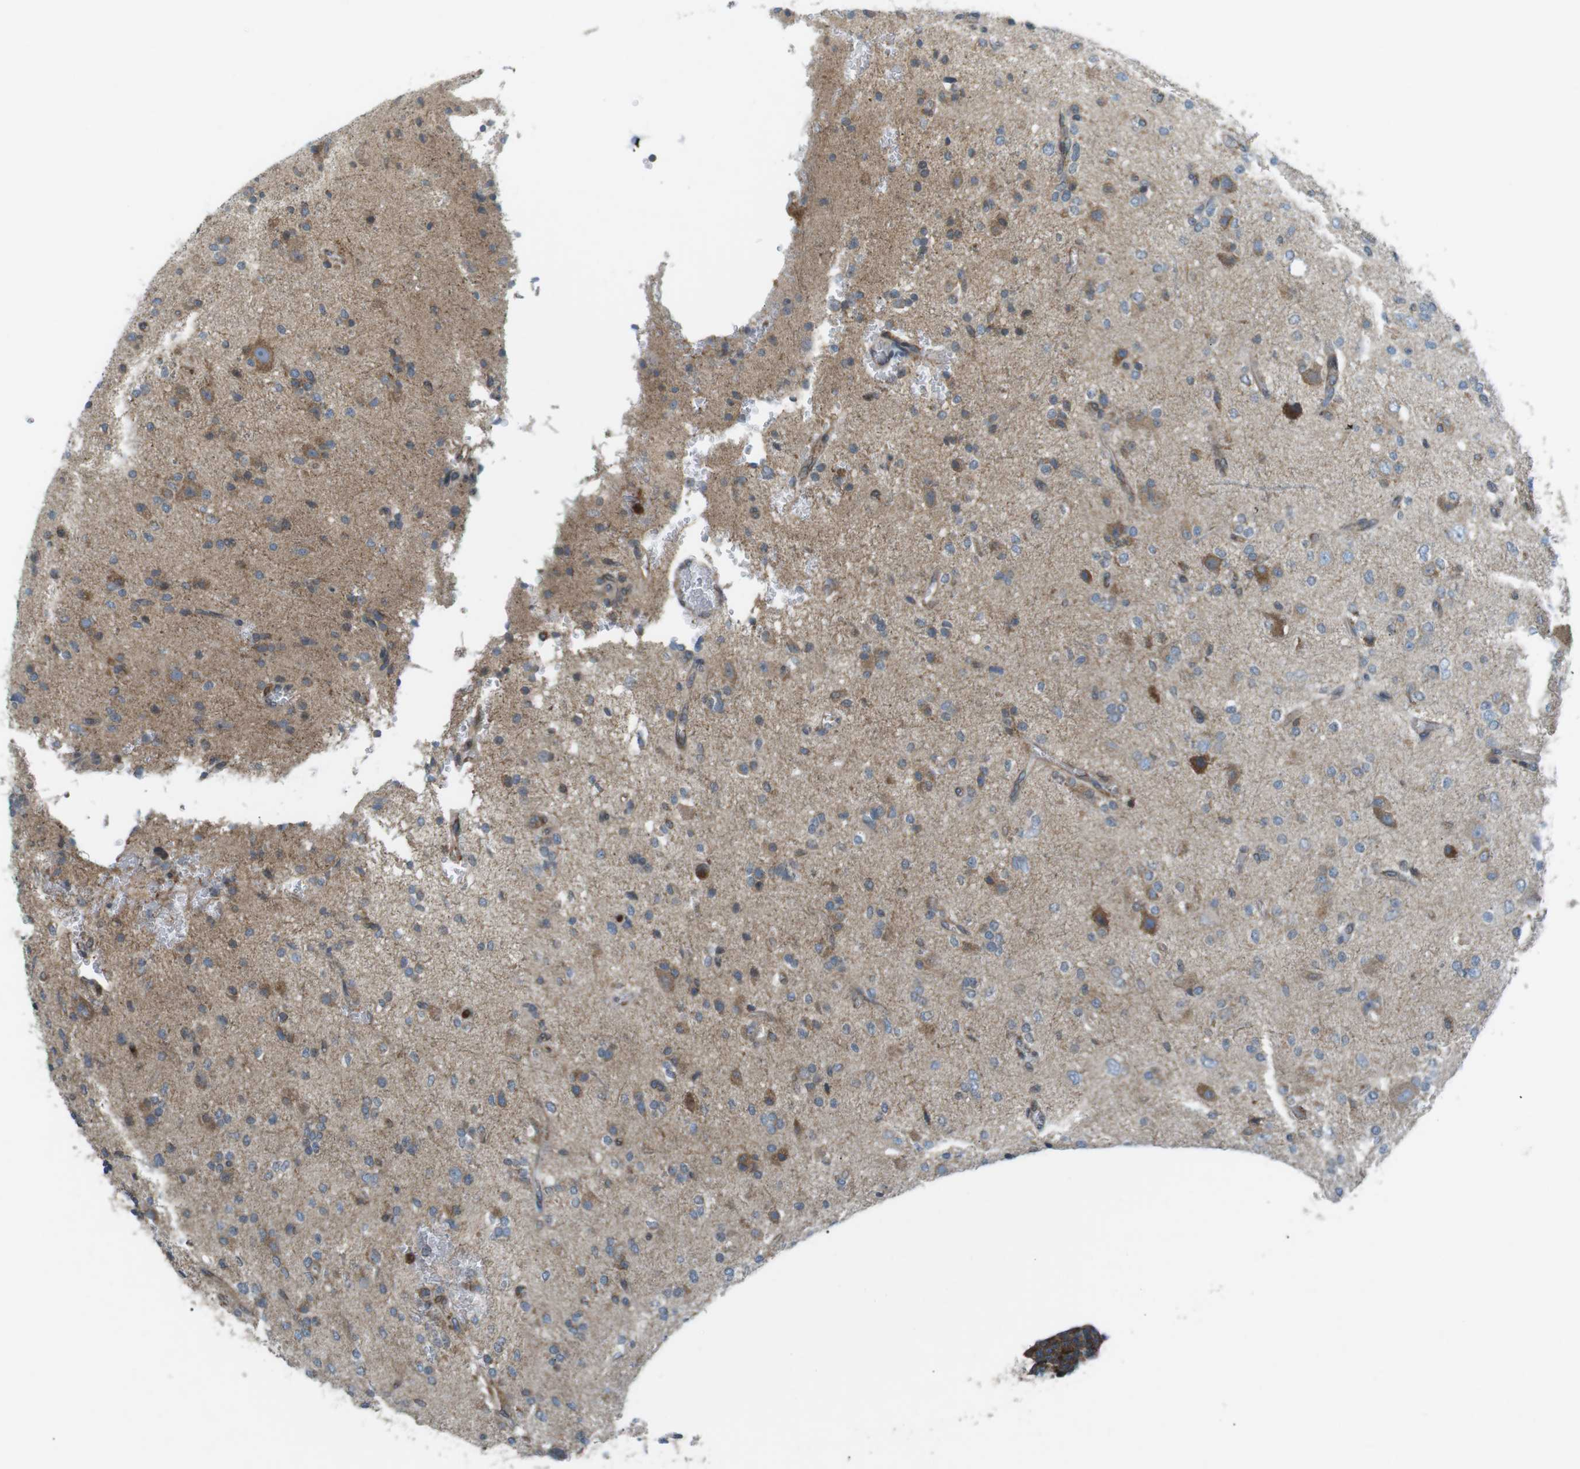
{"staining": {"intensity": "moderate", "quantity": "<25%", "location": "cytoplasmic/membranous"}, "tissue": "glioma", "cell_type": "Tumor cells", "image_type": "cancer", "snomed": [{"axis": "morphology", "description": "Glioma, malignant, High grade"}, {"axis": "topography", "description": "Brain"}], "caption": "High-grade glioma (malignant) stained for a protein (brown) reveals moderate cytoplasmic/membranous positive staining in about <25% of tumor cells.", "gene": "FLII", "patient": {"sex": "male", "age": 47}}